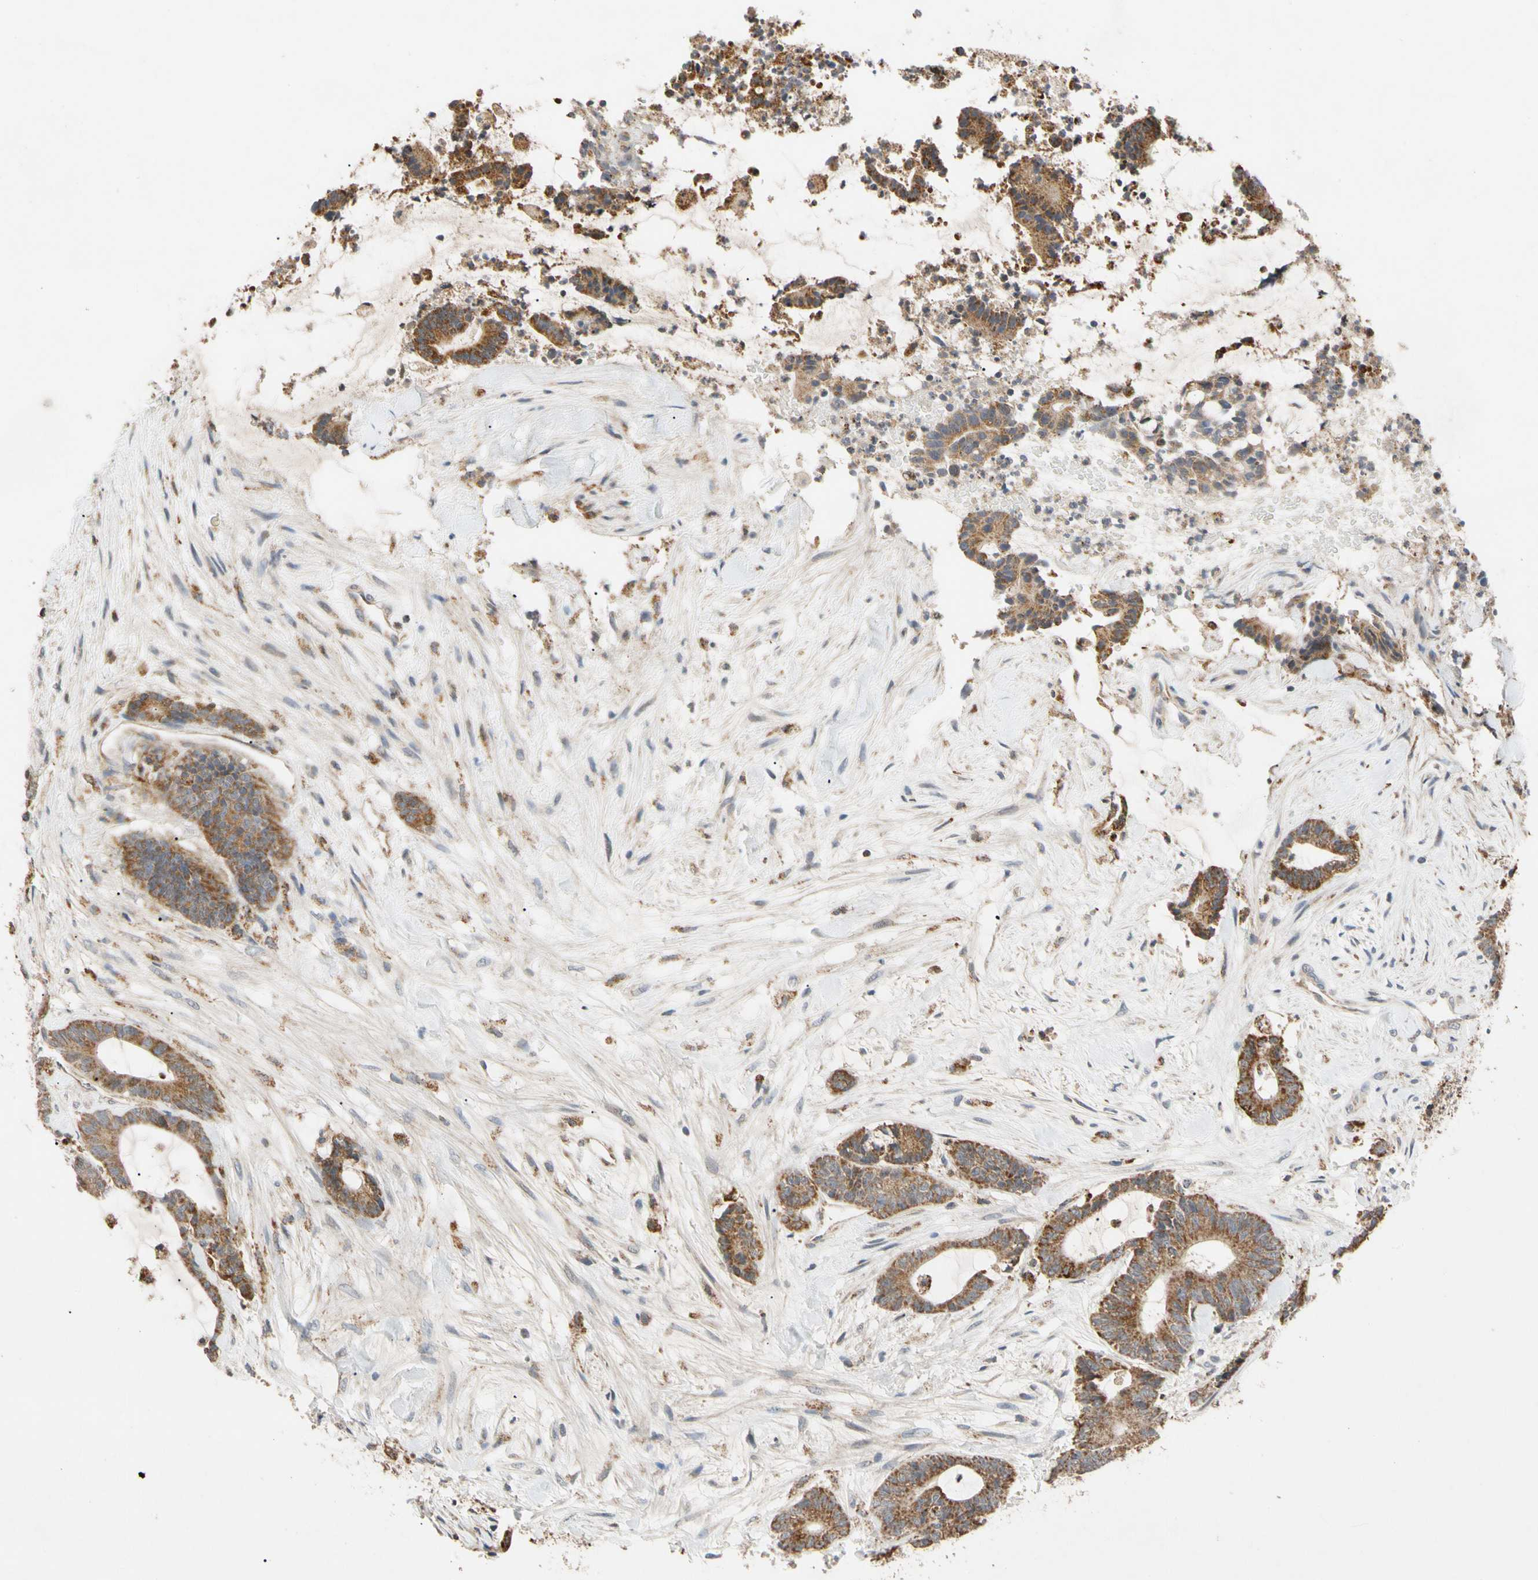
{"staining": {"intensity": "moderate", "quantity": ">75%", "location": "cytoplasmic/membranous"}, "tissue": "colorectal cancer", "cell_type": "Tumor cells", "image_type": "cancer", "snomed": [{"axis": "morphology", "description": "Adenocarcinoma, NOS"}, {"axis": "topography", "description": "Colon"}], "caption": "Protein analysis of colorectal cancer (adenocarcinoma) tissue exhibits moderate cytoplasmic/membranous staining in about >75% of tumor cells.", "gene": "GPD2", "patient": {"sex": "female", "age": 84}}